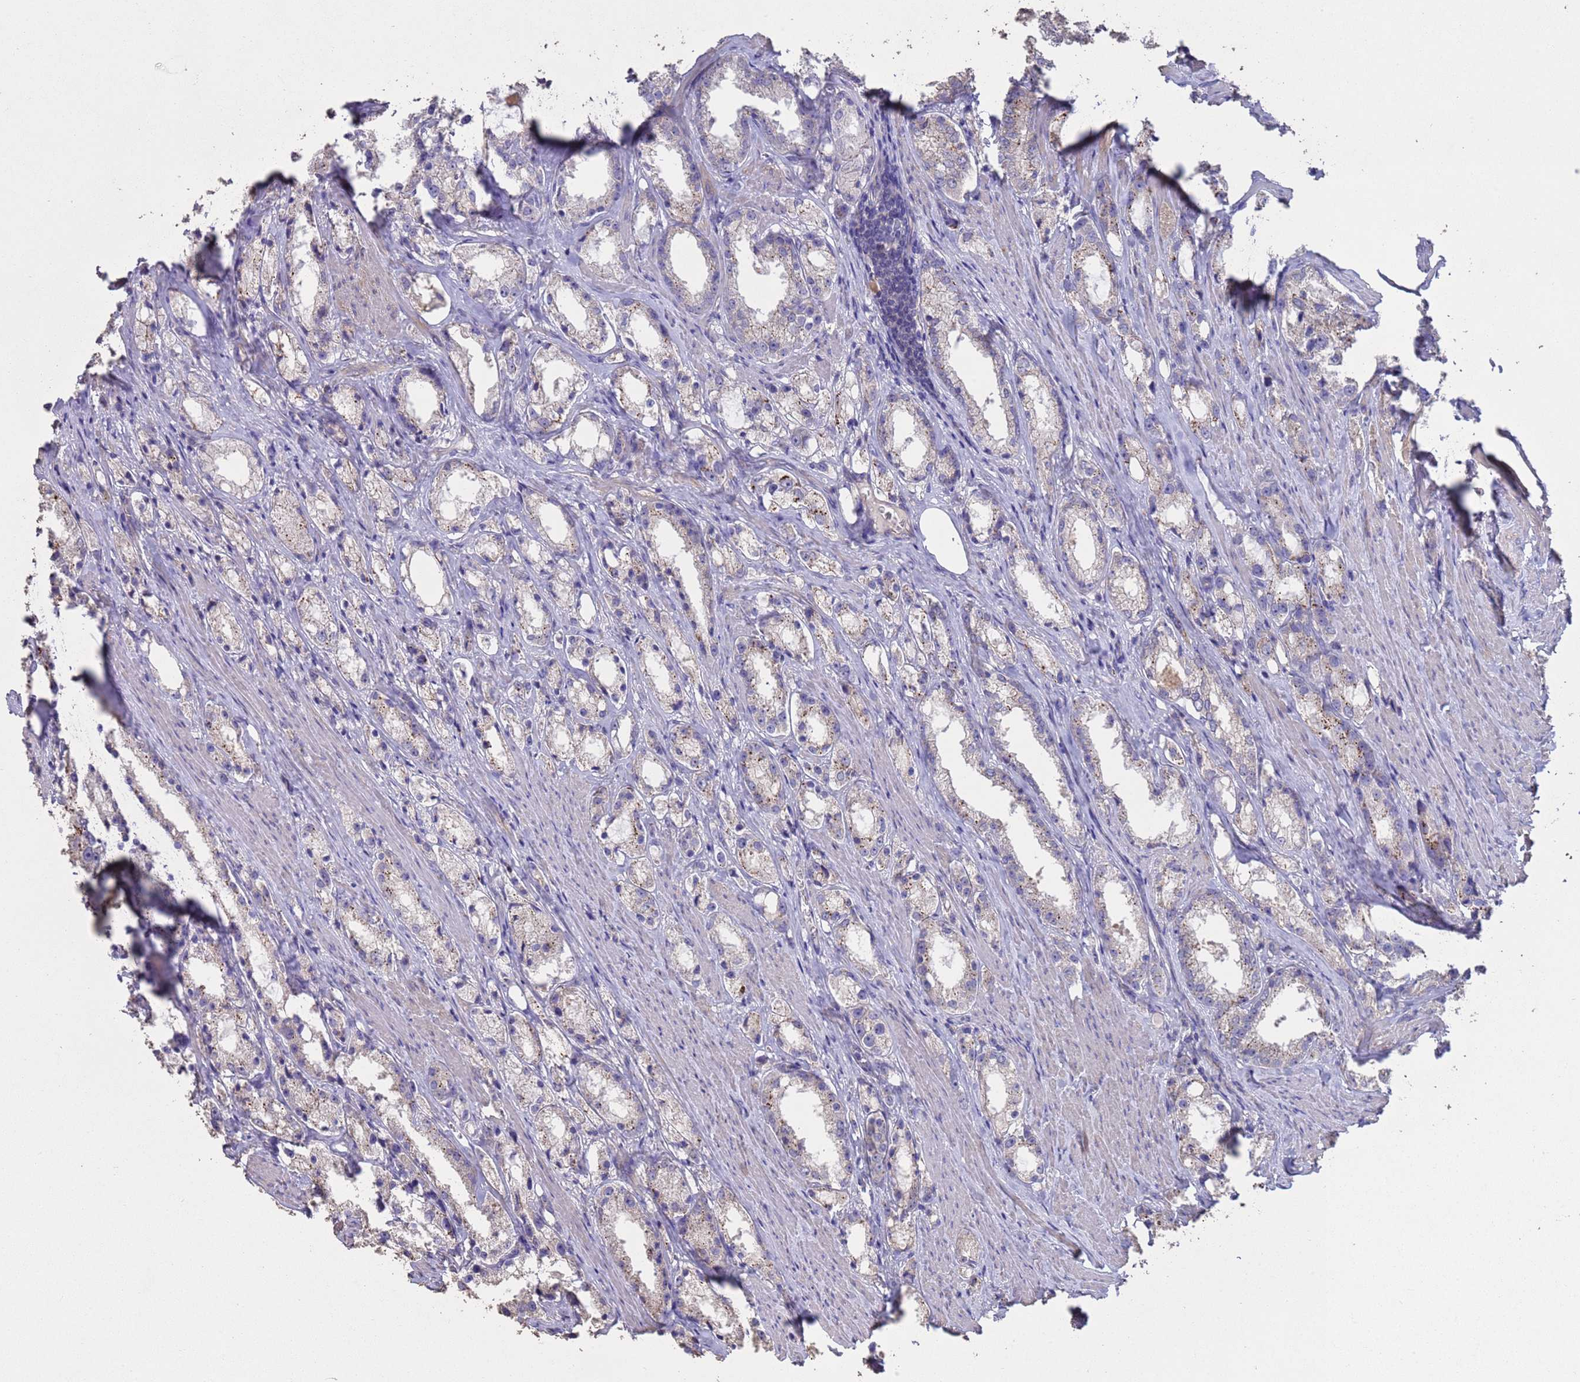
{"staining": {"intensity": "weak", "quantity": "<25%", "location": "cytoplasmic/membranous"}, "tissue": "prostate cancer", "cell_type": "Tumor cells", "image_type": "cancer", "snomed": [{"axis": "morphology", "description": "Adenocarcinoma, High grade"}, {"axis": "topography", "description": "Prostate"}], "caption": "Immunohistochemistry photomicrograph of human prostate cancer stained for a protein (brown), which shows no staining in tumor cells. Brightfield microscopy of immunohistochemistry (IHC) stained with DAB (3,3'-diaminobenzidine) (brown) and hematoxylin (blue), captured at high magnification.", "gene": "SLC9B2", "patient": {"sex": "male", "age": 66}}